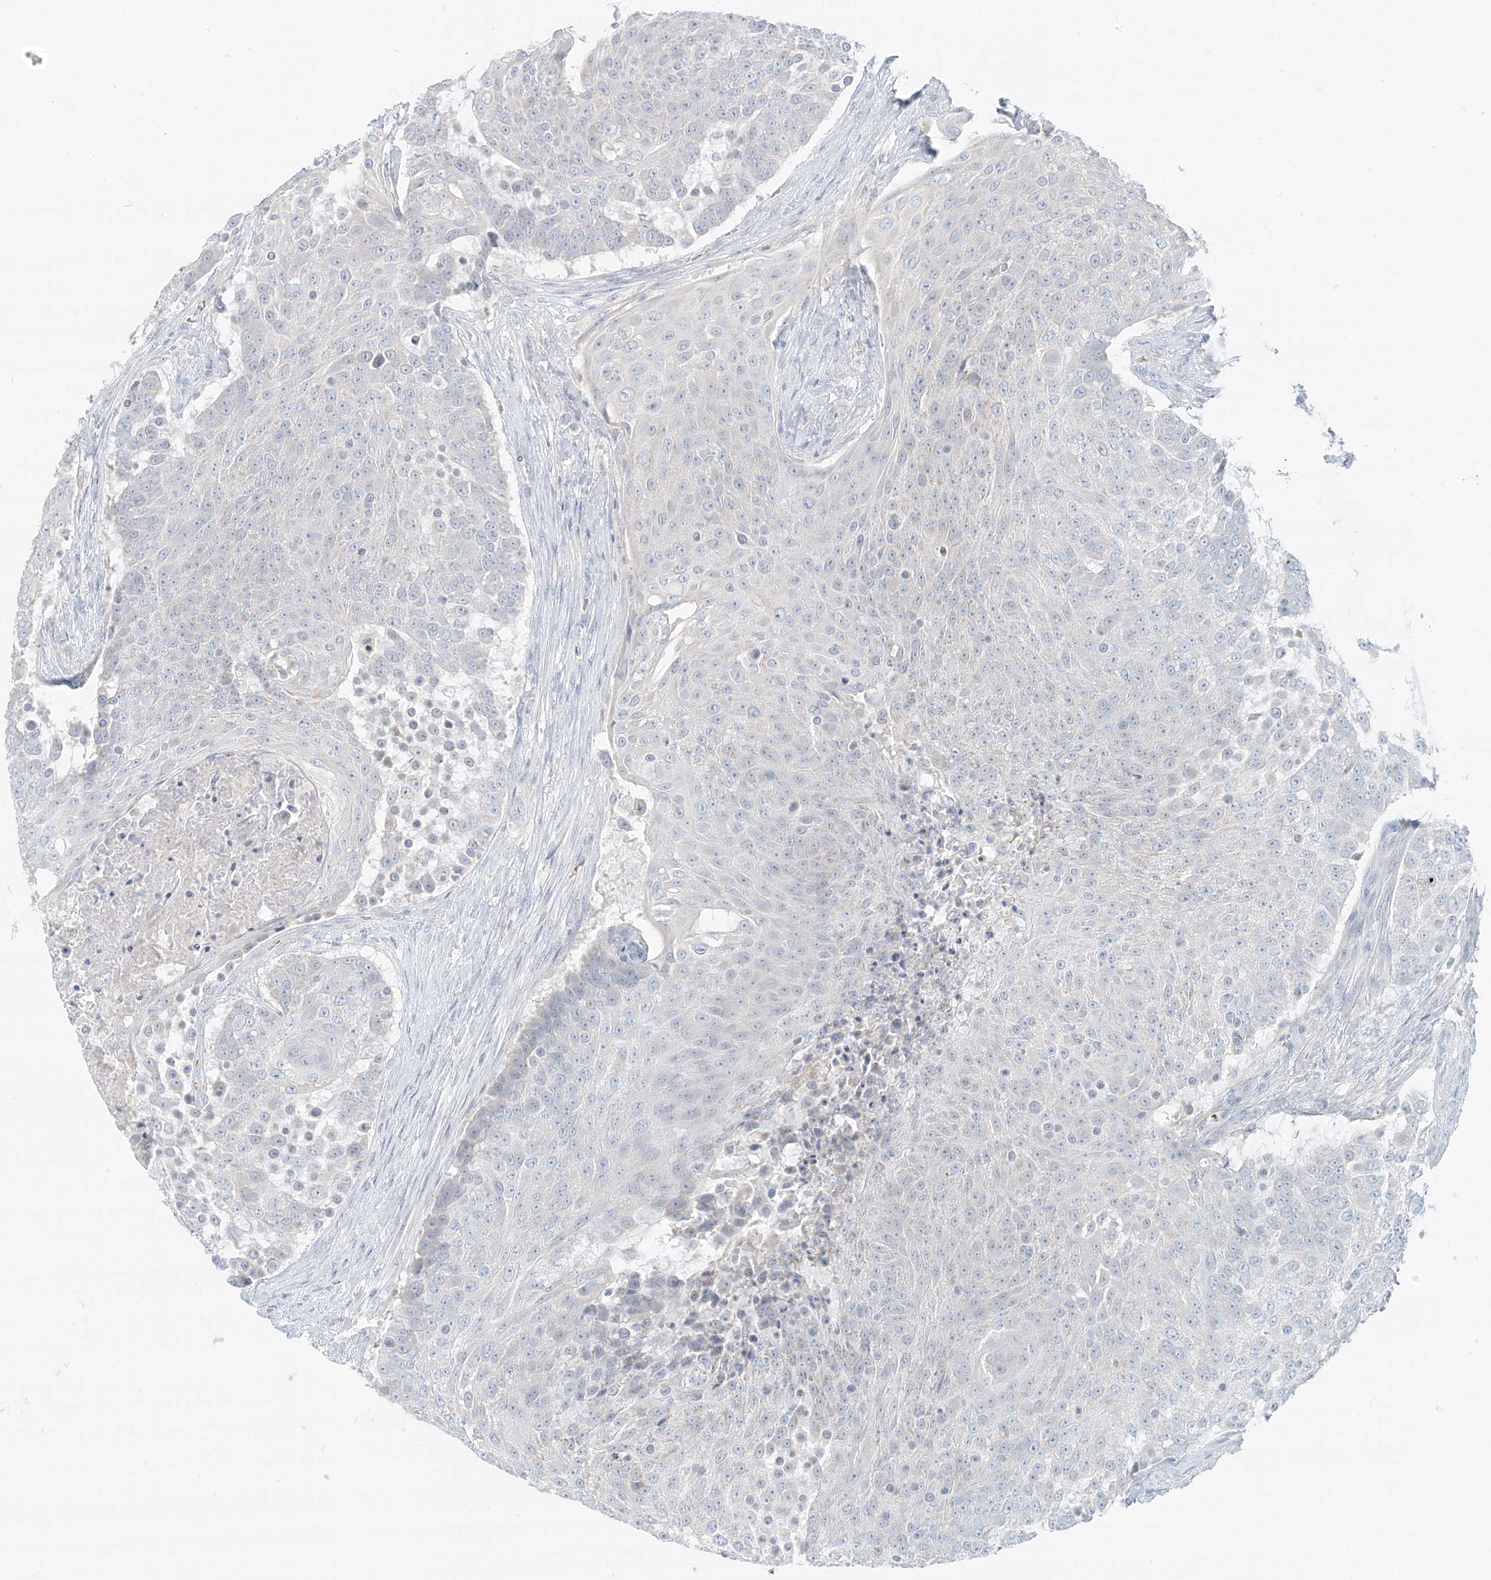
{"staining": {"intensity": "negative", "quantity": "none", "location": "none"}, "tissue": "urothelial cancer", "cell_type": "Tumor cells", "image_type": "cancer", "snomed": [{"axis": "morphology", "description": "Urothelial carcinoma, High grade"}, {"axis": "topography", "description": "Urinary bladder"}], "caption": "The image demonstrates no significant expression in tumor cells of high-grade urothelial carcinoma.", "gene": "PGC", "patient": {"sex": "female", "age": 63}}